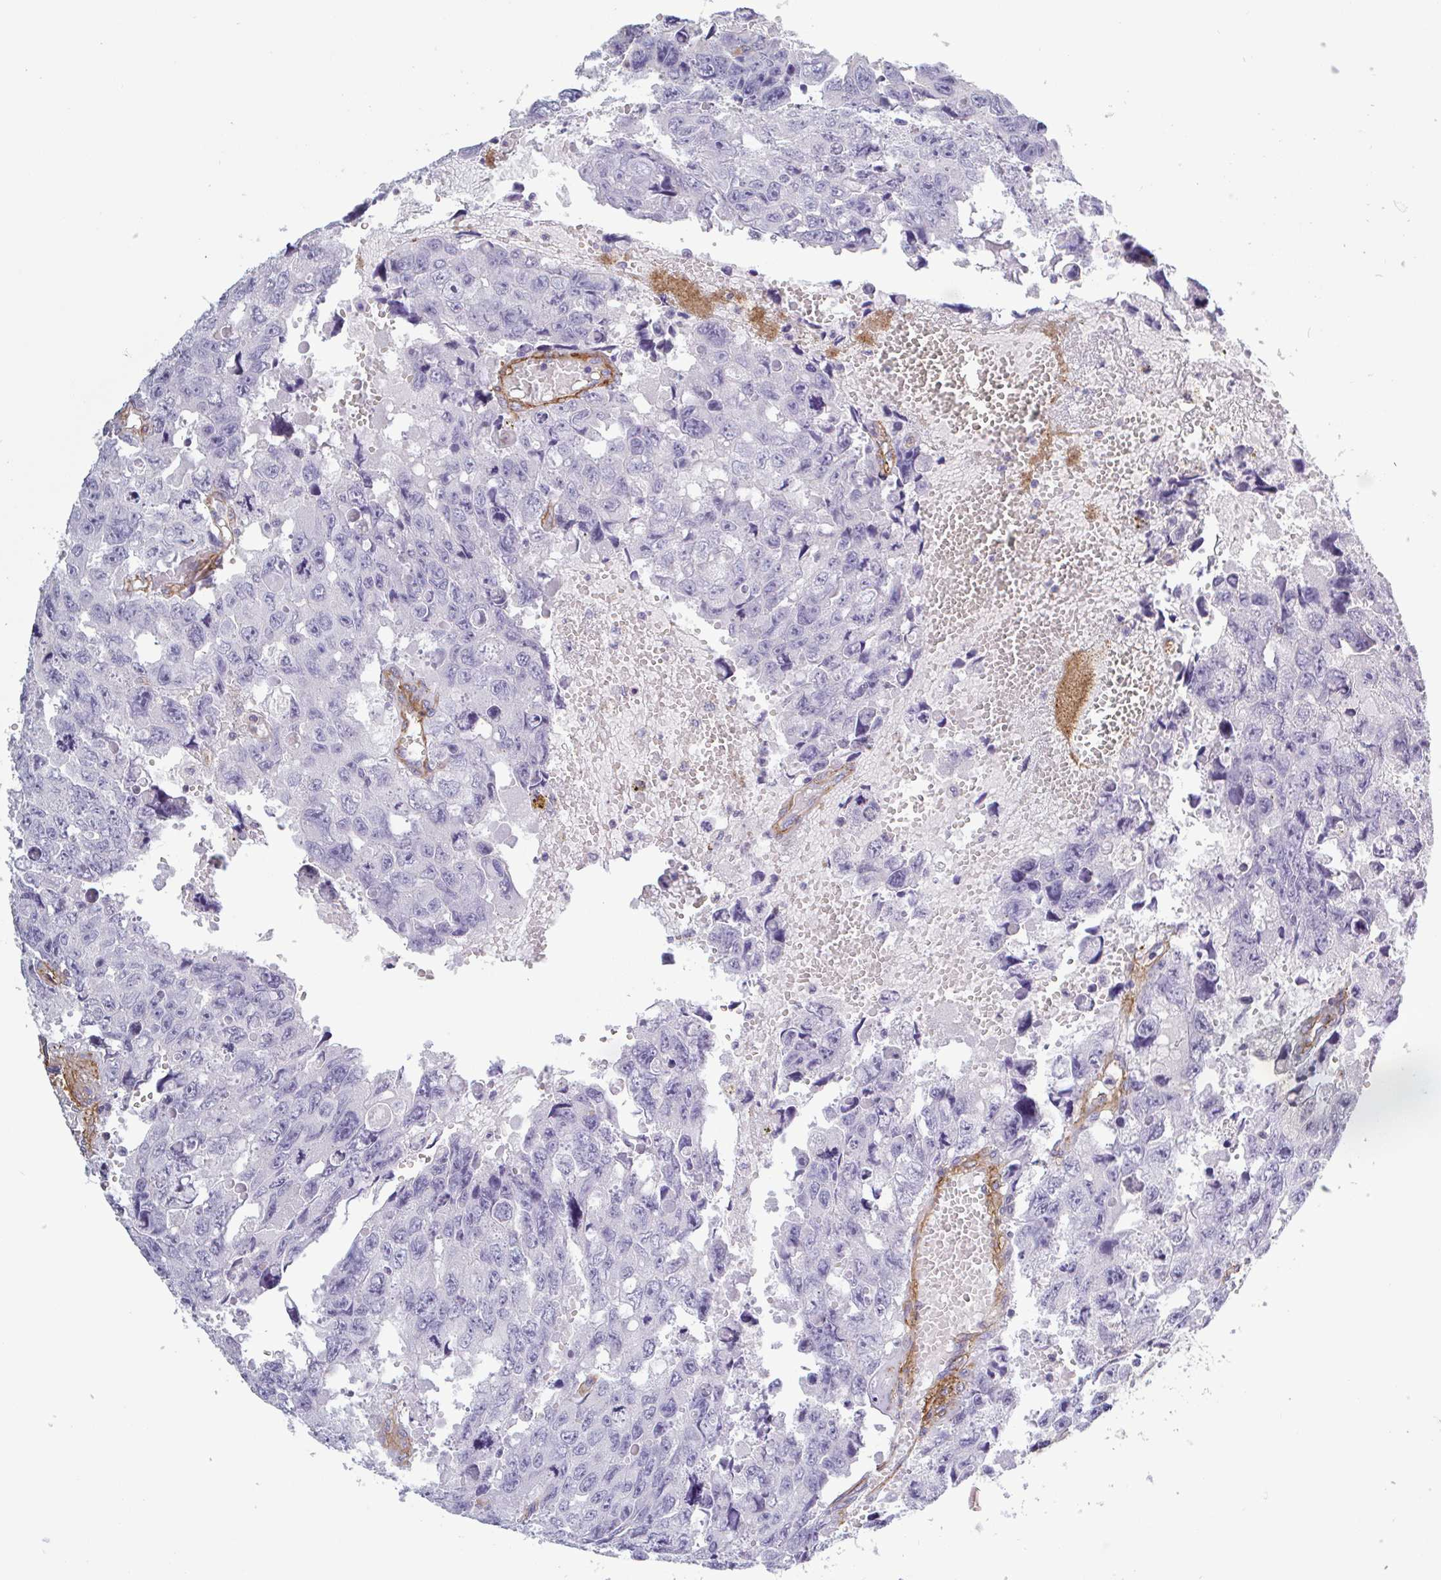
{"staining": {"intensity": "negative", "quantity": "none", "location": "none"}, "tissue": "testis cancer", "cell_type": "Tumor cells", "image_type": "cancer", "snomed": [{"axis": "morphology", "description": "Seminoma, NOS"}, {"axis": "topography", "description": "Testis"}], "caption": "Histopathology image shows no protein staining in tumor cells of seminoma (testis) tissue.", "gene": "SHISA7", "patient": {"sex": "male", "age": 26}}